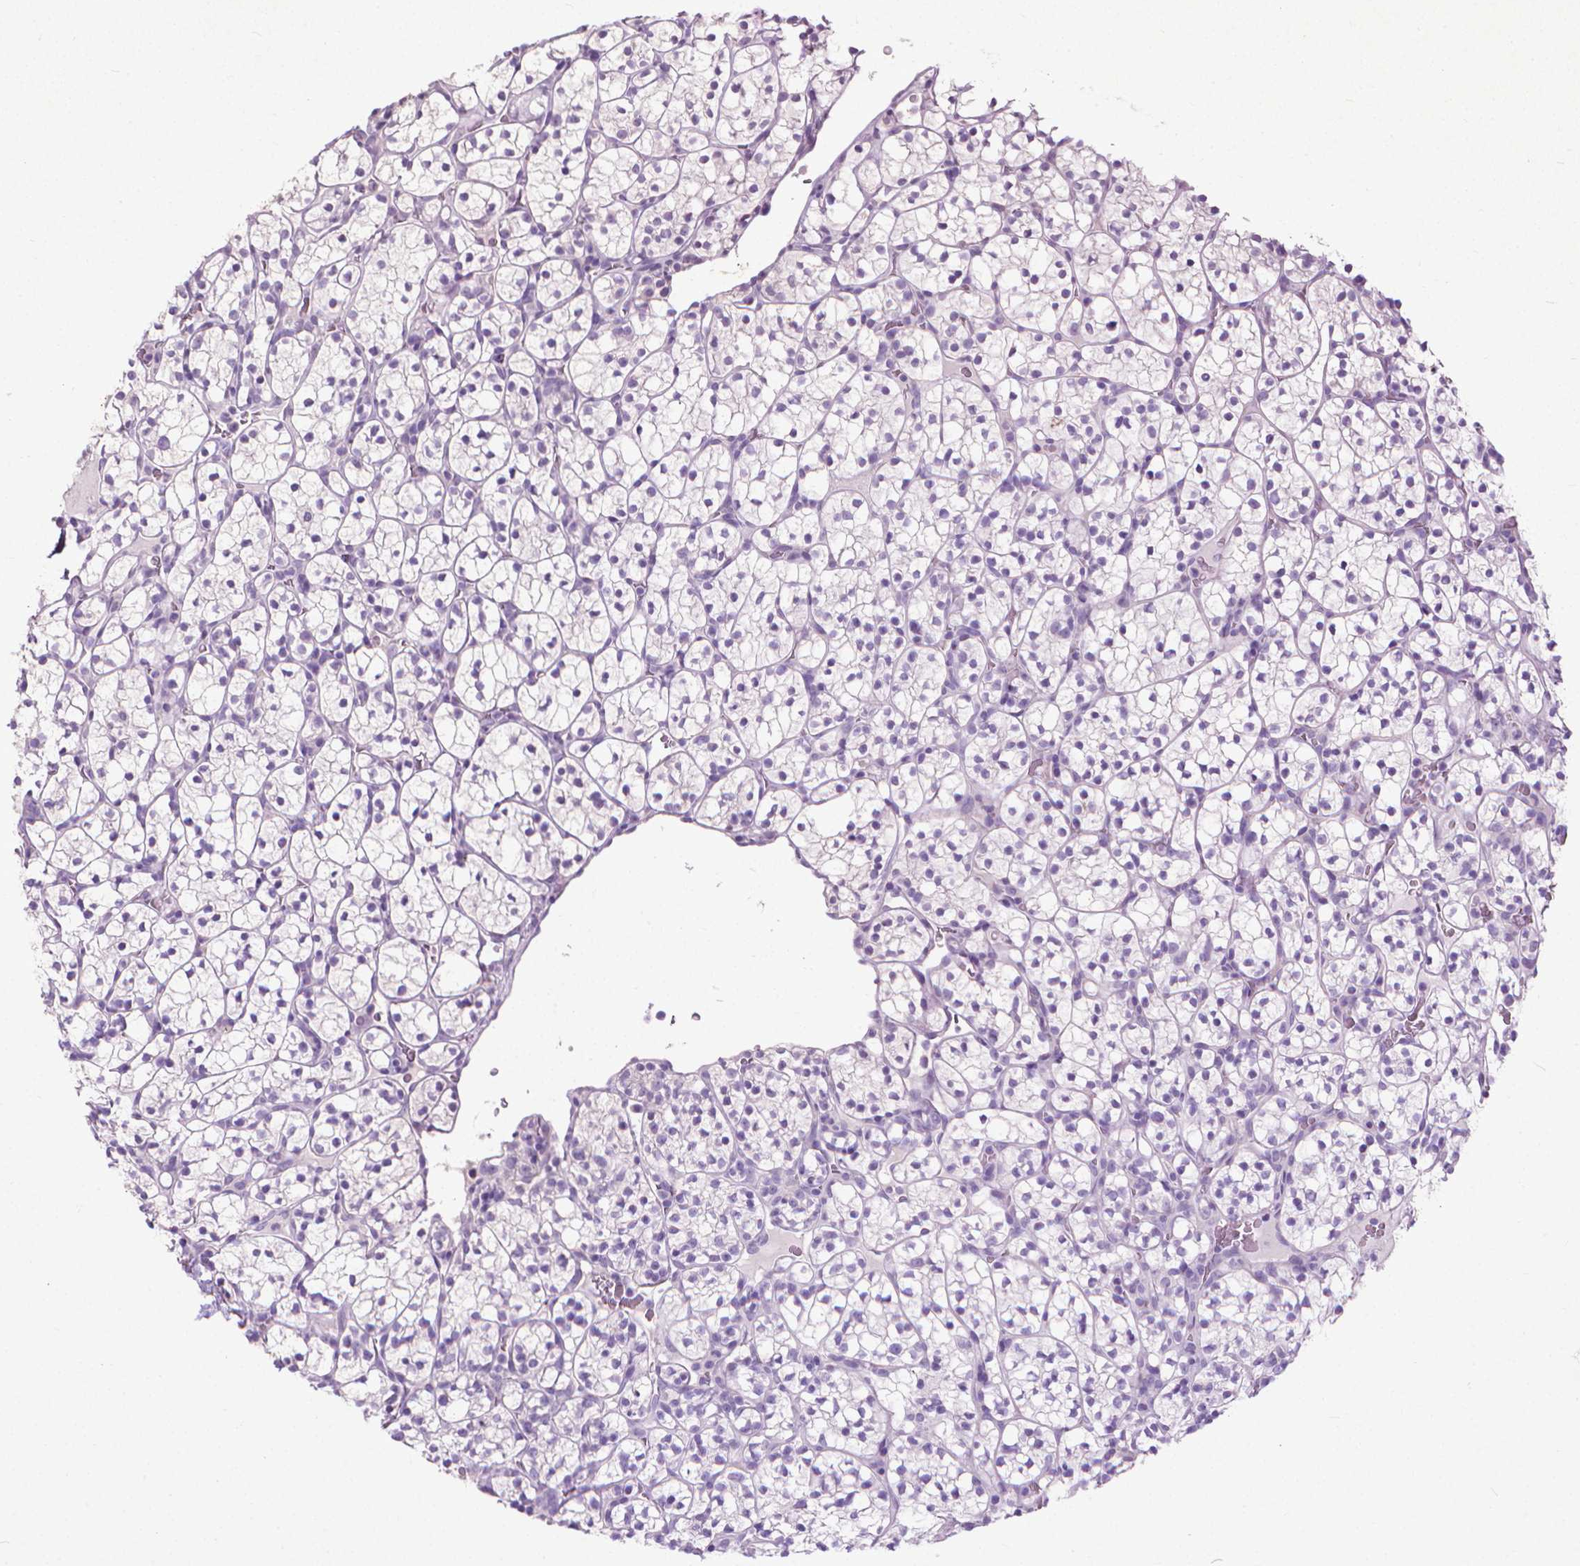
{"staining": {"intensity": "negative", "quantity": "none", "location": "none"}, "tissue": "renal cancer", "cell_type": "Tumor cells", "image_type": "cancer", "snomed": [{"axis": "morphology", "description": "Adenocarcinoma, NOS"}, {"axis": "topography", "description": "Kidney"}], "caption": "Micrograph shows no protein expression in tumor cells of adenocarcinoma (renal) tissue.", "gene": "KRT5", "patient": {"sex": "female", "age": 89}}